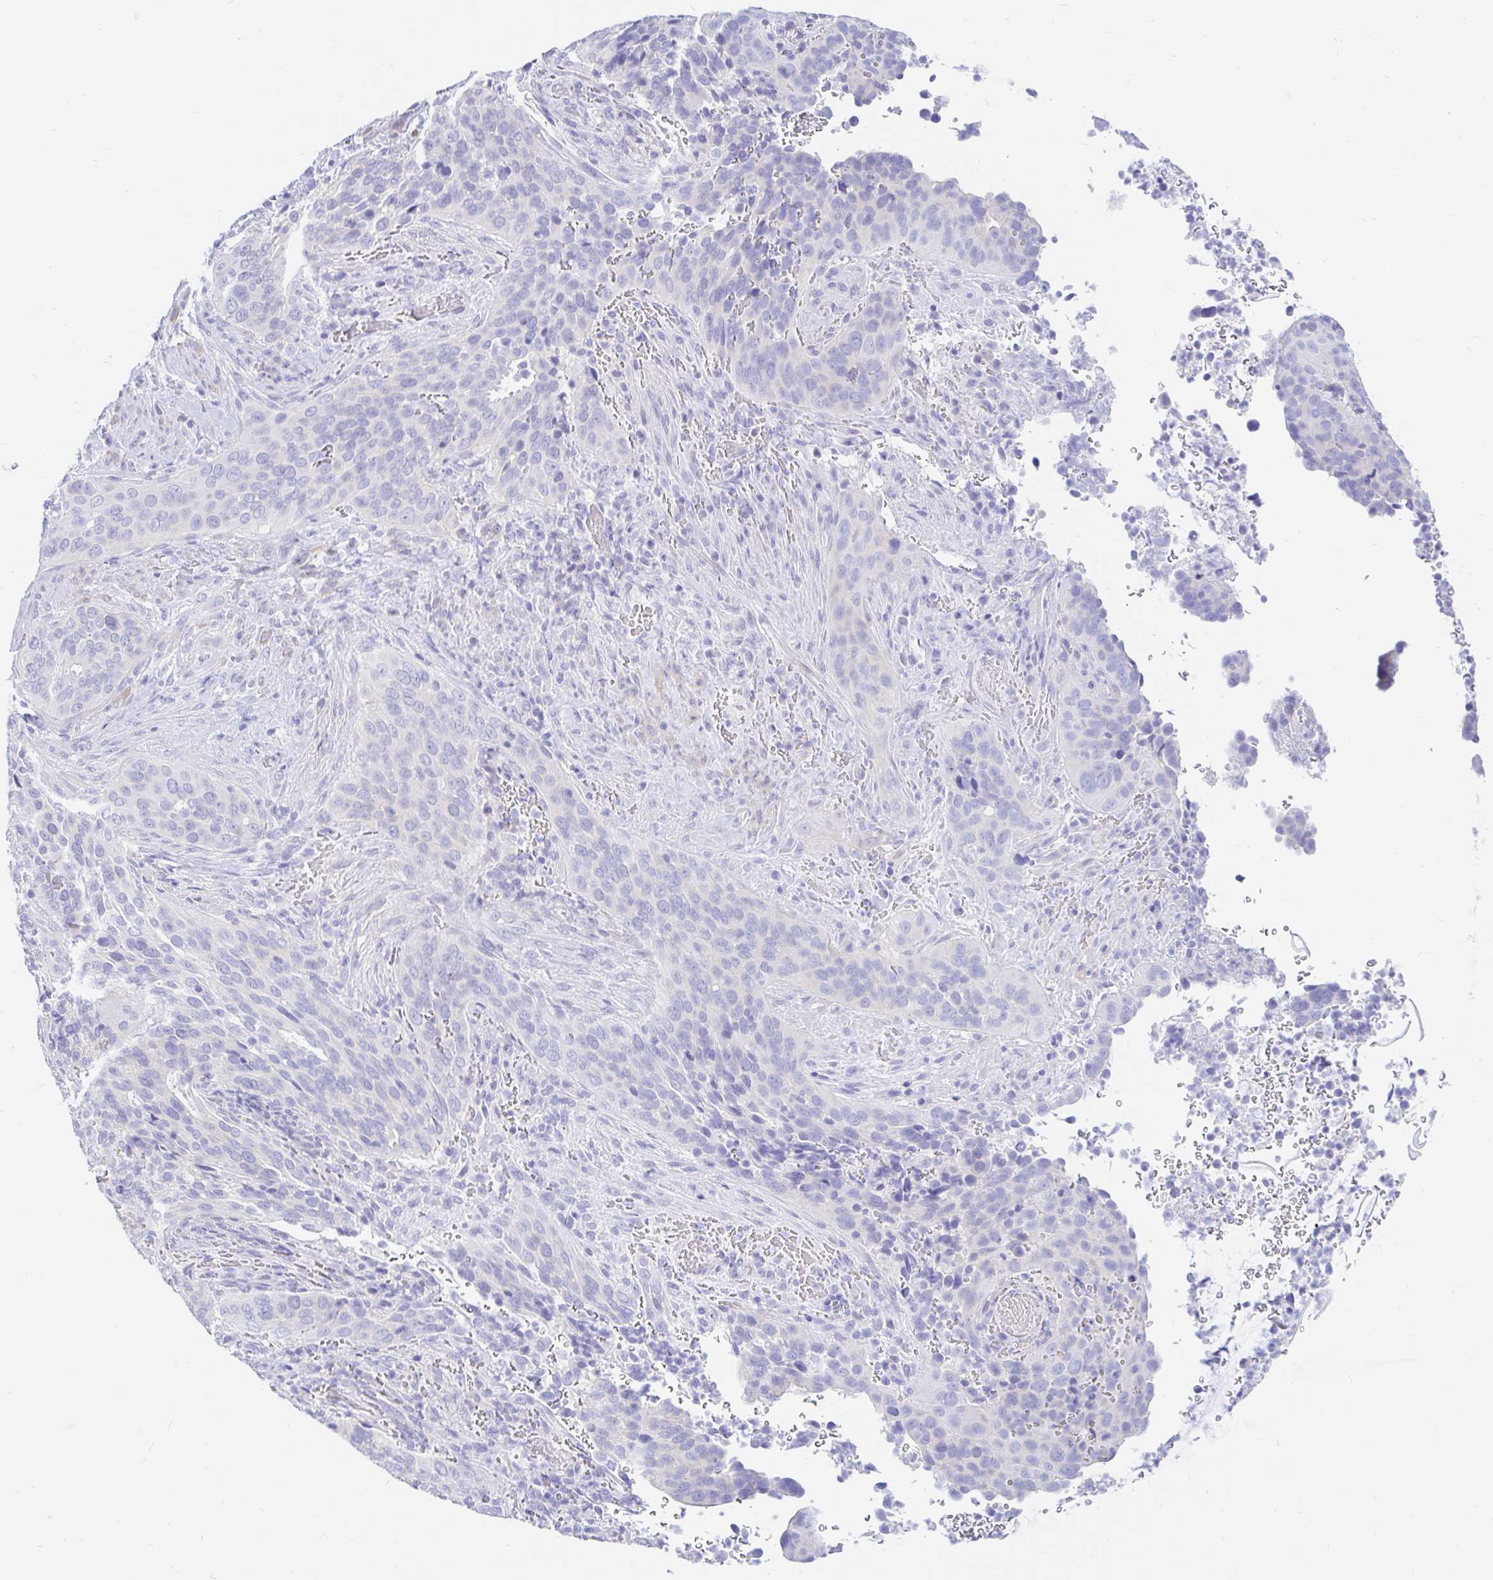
{"staining": {"intensity": "negative", "quantity": "none", "location": "none"}, "tissue": "cervical cancer", "cell_type": "Tumor cells", "image_type": "cancer", "snomed": [{"axis": "morphology", "description": "Squamous cell carcinoma, NOS"}, {"axis": "topography", "description": "Cervix"}], "caption": "Immunohistochemistry (IHC) image of neoplastic tissue: cervical cancer (squamous cell carcinoma) stained with DAB shows no significant protein staining in tumor cells.", "gene": "PPP1R1B", "patient": {"sex": "female", "age": 38}}